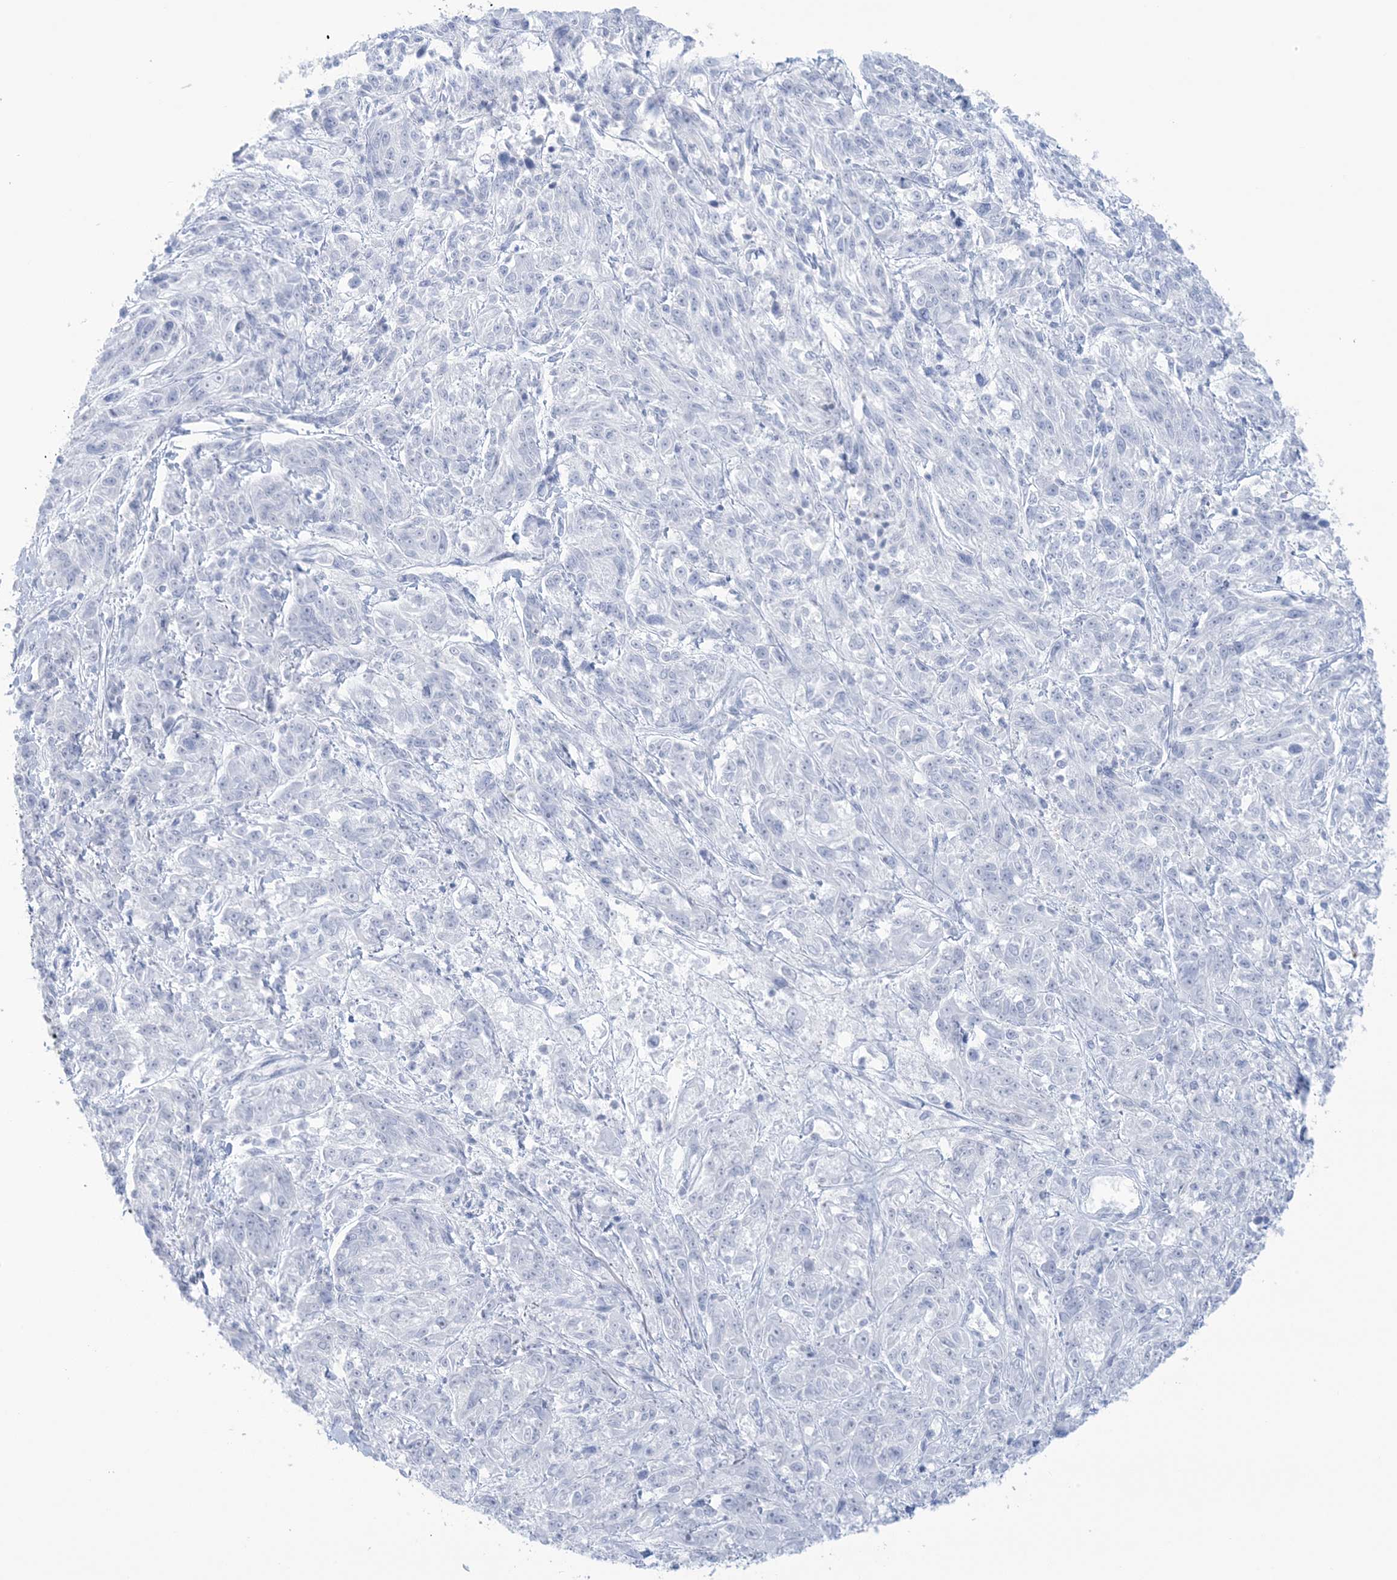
{"staining": {"intensity": "negative", "quantity": "none", "location": "none"}, "tissue": "melanoma", "cell_type": "Tumor cells", "image_type": "cancer", "snomed": [{"axis": "morphology", "description": "Malignant melanoma, NOS"}, {"axis": "topography", "description": "Skin"}], "caption": "An image of malignant melanoma stained for a protein shows no brown staining in tumor cells.", "gene": "AGXT", "patient": {"sex": "male", "age": 53}}